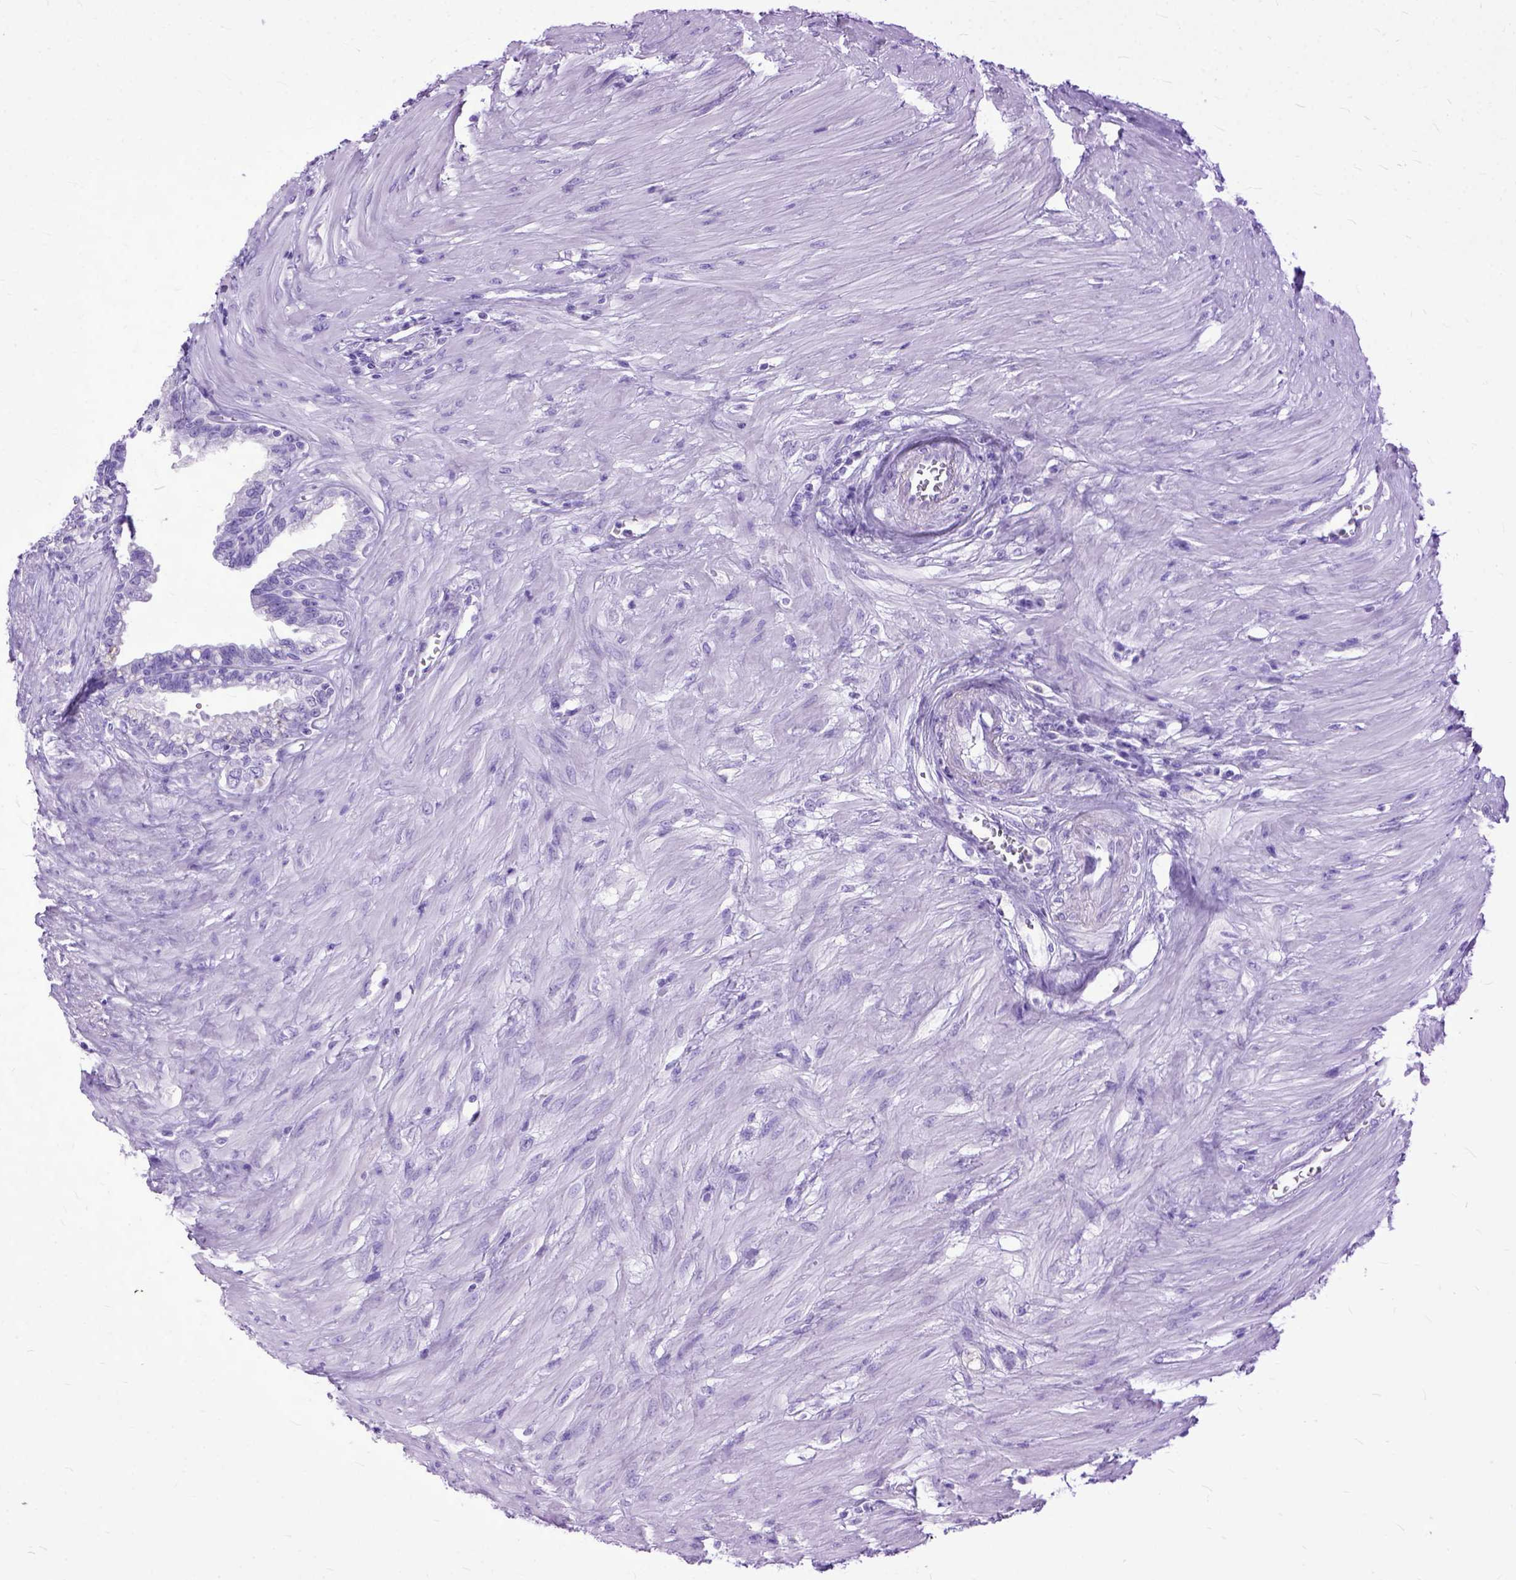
{"staining": {"intensity": "negative", "quantity": "none", "location": "none"}, "tissue": "seminal vesicle", "cell_type": "Glandular cells", "image_type": "normal", "snomed": [{"axis": "morphology", "description": "Normal tissue, NOS"}, {"axis": "morphology", "description": "Urothelial carcinoma, NOS"}, {"axis": "topography", "description": "Urinary bladder"}, {"axis": "topography", "description": "Seminal veicle"}], "caption": "Immunohistochemistry (IHC) image of normal seminal vesicle: seminal vesicle stained with DAB (3,3'-diaminobenzidine) shows no significant protein positivity in glandular cells.", "gene": "GNGT1", "patient": {"sex": "male", "age": 76}}